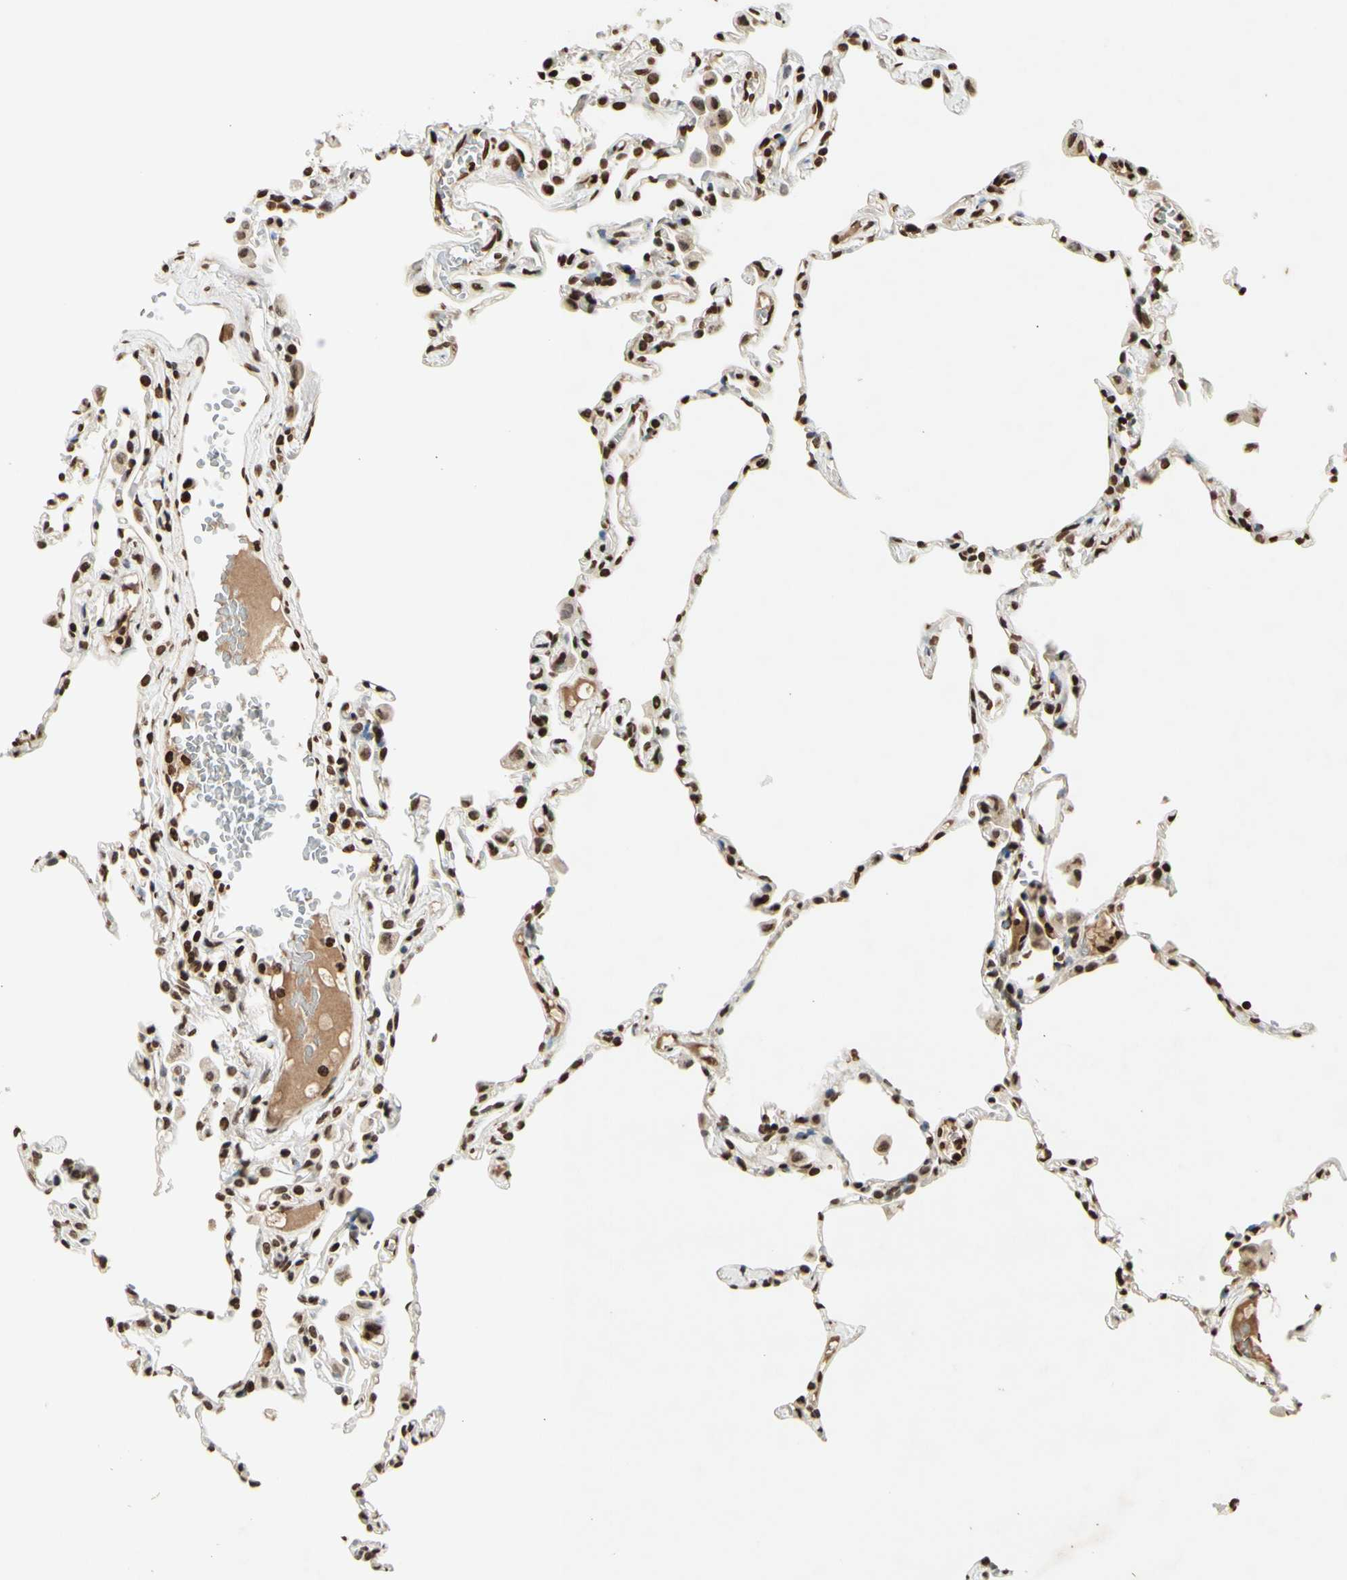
{"staining": {"intensity": "strong", "quantity": ">75%", "location": "nuclear"}, "tissue": "lung", "cell_type": "Alveolar cells", "image_type": "normal", "snomed": [{"axis": "morphology", "description": "Normal tissue, NOS"}, {"axis": "topography", "description": "Lung"}], "caption": "Lung stained with IHC demonstrates strong nuclear positivity in approximately >75% of alveolar cells. (Brightfield microscopy of DAB IHC at high magnification).", "gene": "RORA", "patient": {"sex": "female", "age": 49}}